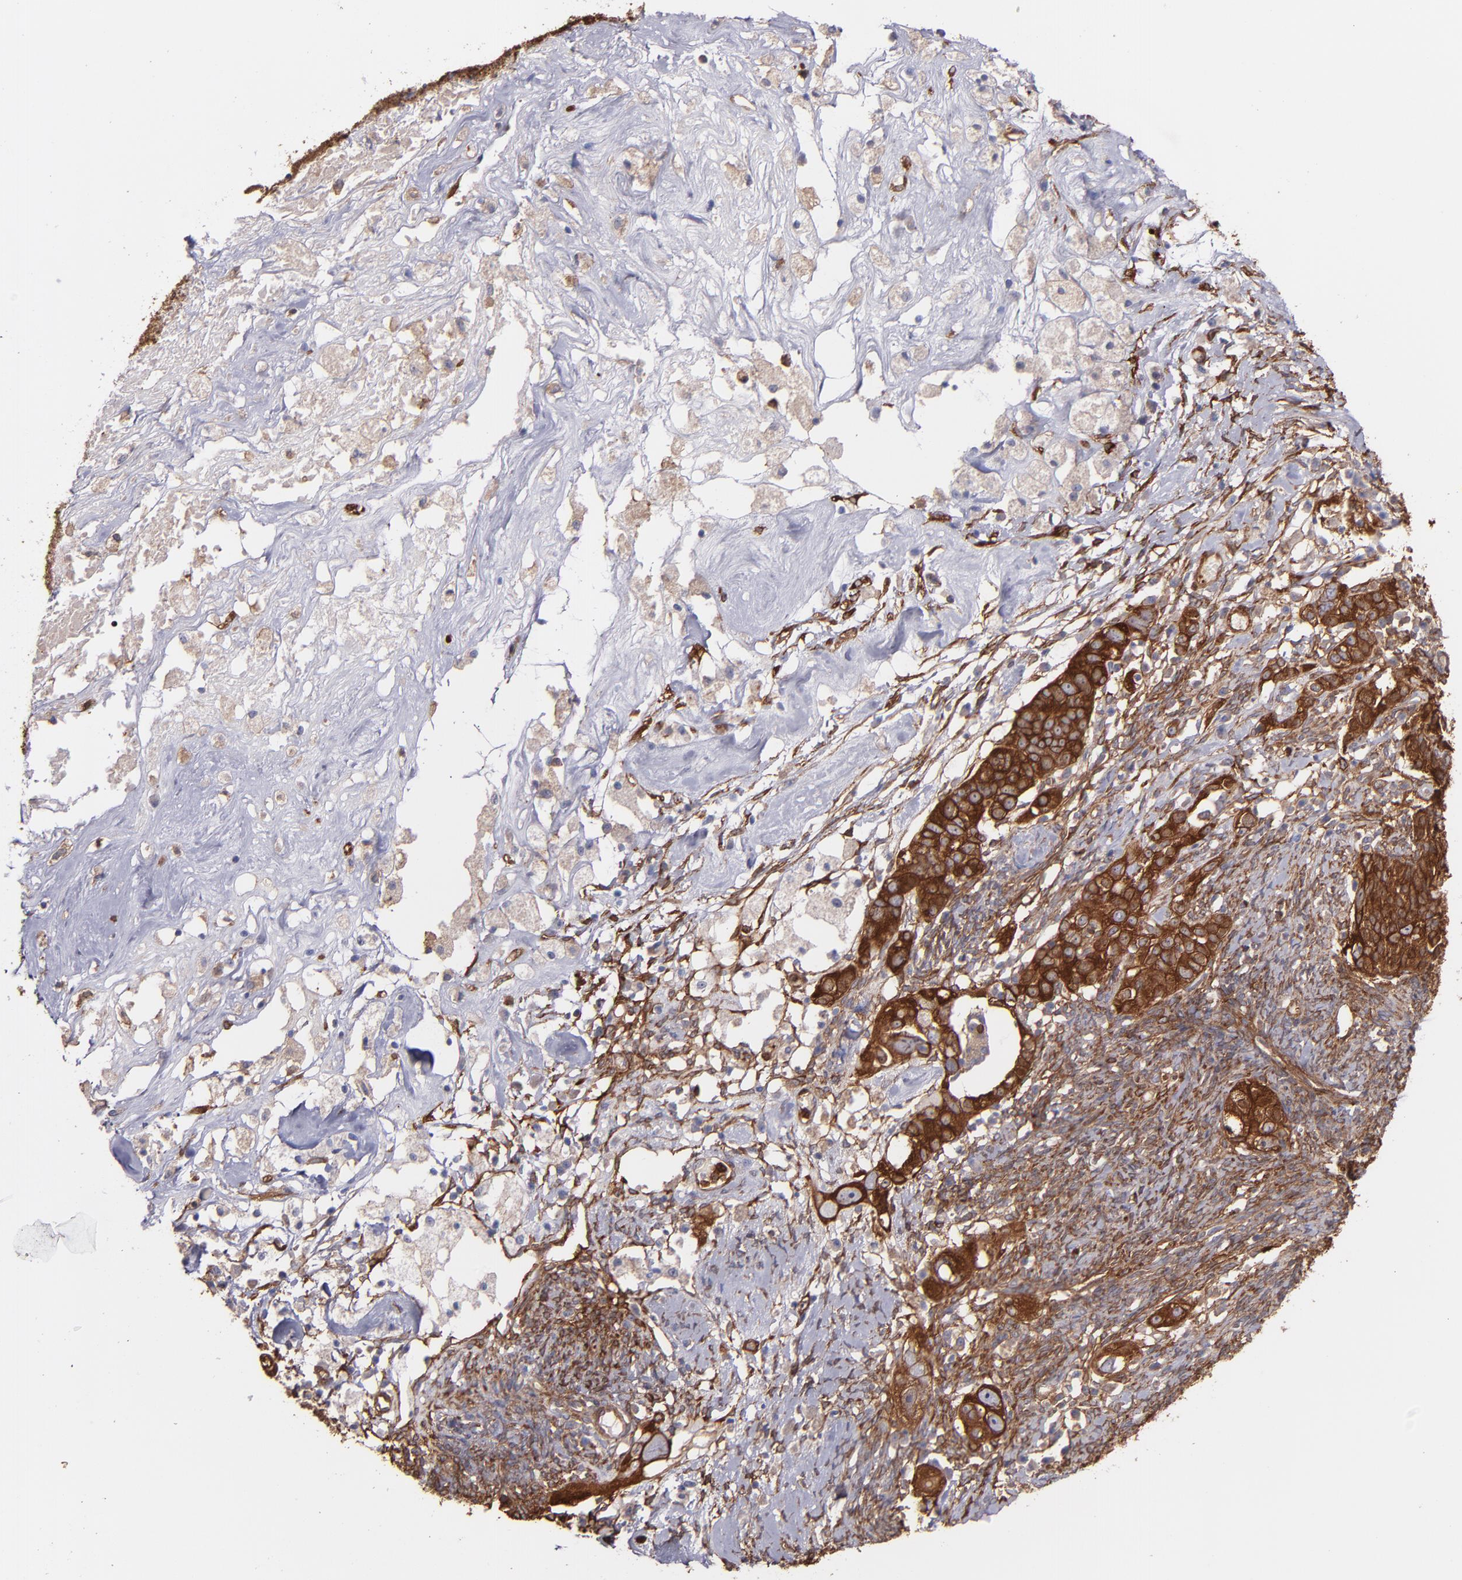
{"staining": {"intensity": "strong", "quantity": ">75%", "location": "cytoplasmic/membranous"}, "tissue": "ovarian cancer", "cell_type": "Tumor cells", "image_type": "cancer", "snomed": [{"axis": "morphology", "description": "Normal tissue, NOS"}, {"axis": "morphology", "description": "Cystadenocarcinoma, serous, NOS"}, {"axis": "topography", "description": "Ovary"}], "caption": "Protein expression analysis of ovarian cancer (serous cystadenocarcinoma) demonstrates strong cytoplasmic/membranous expression in about >75% of tumor cells.", "gene": "VCL", "patient": {"sex": "female", "age": 62}}